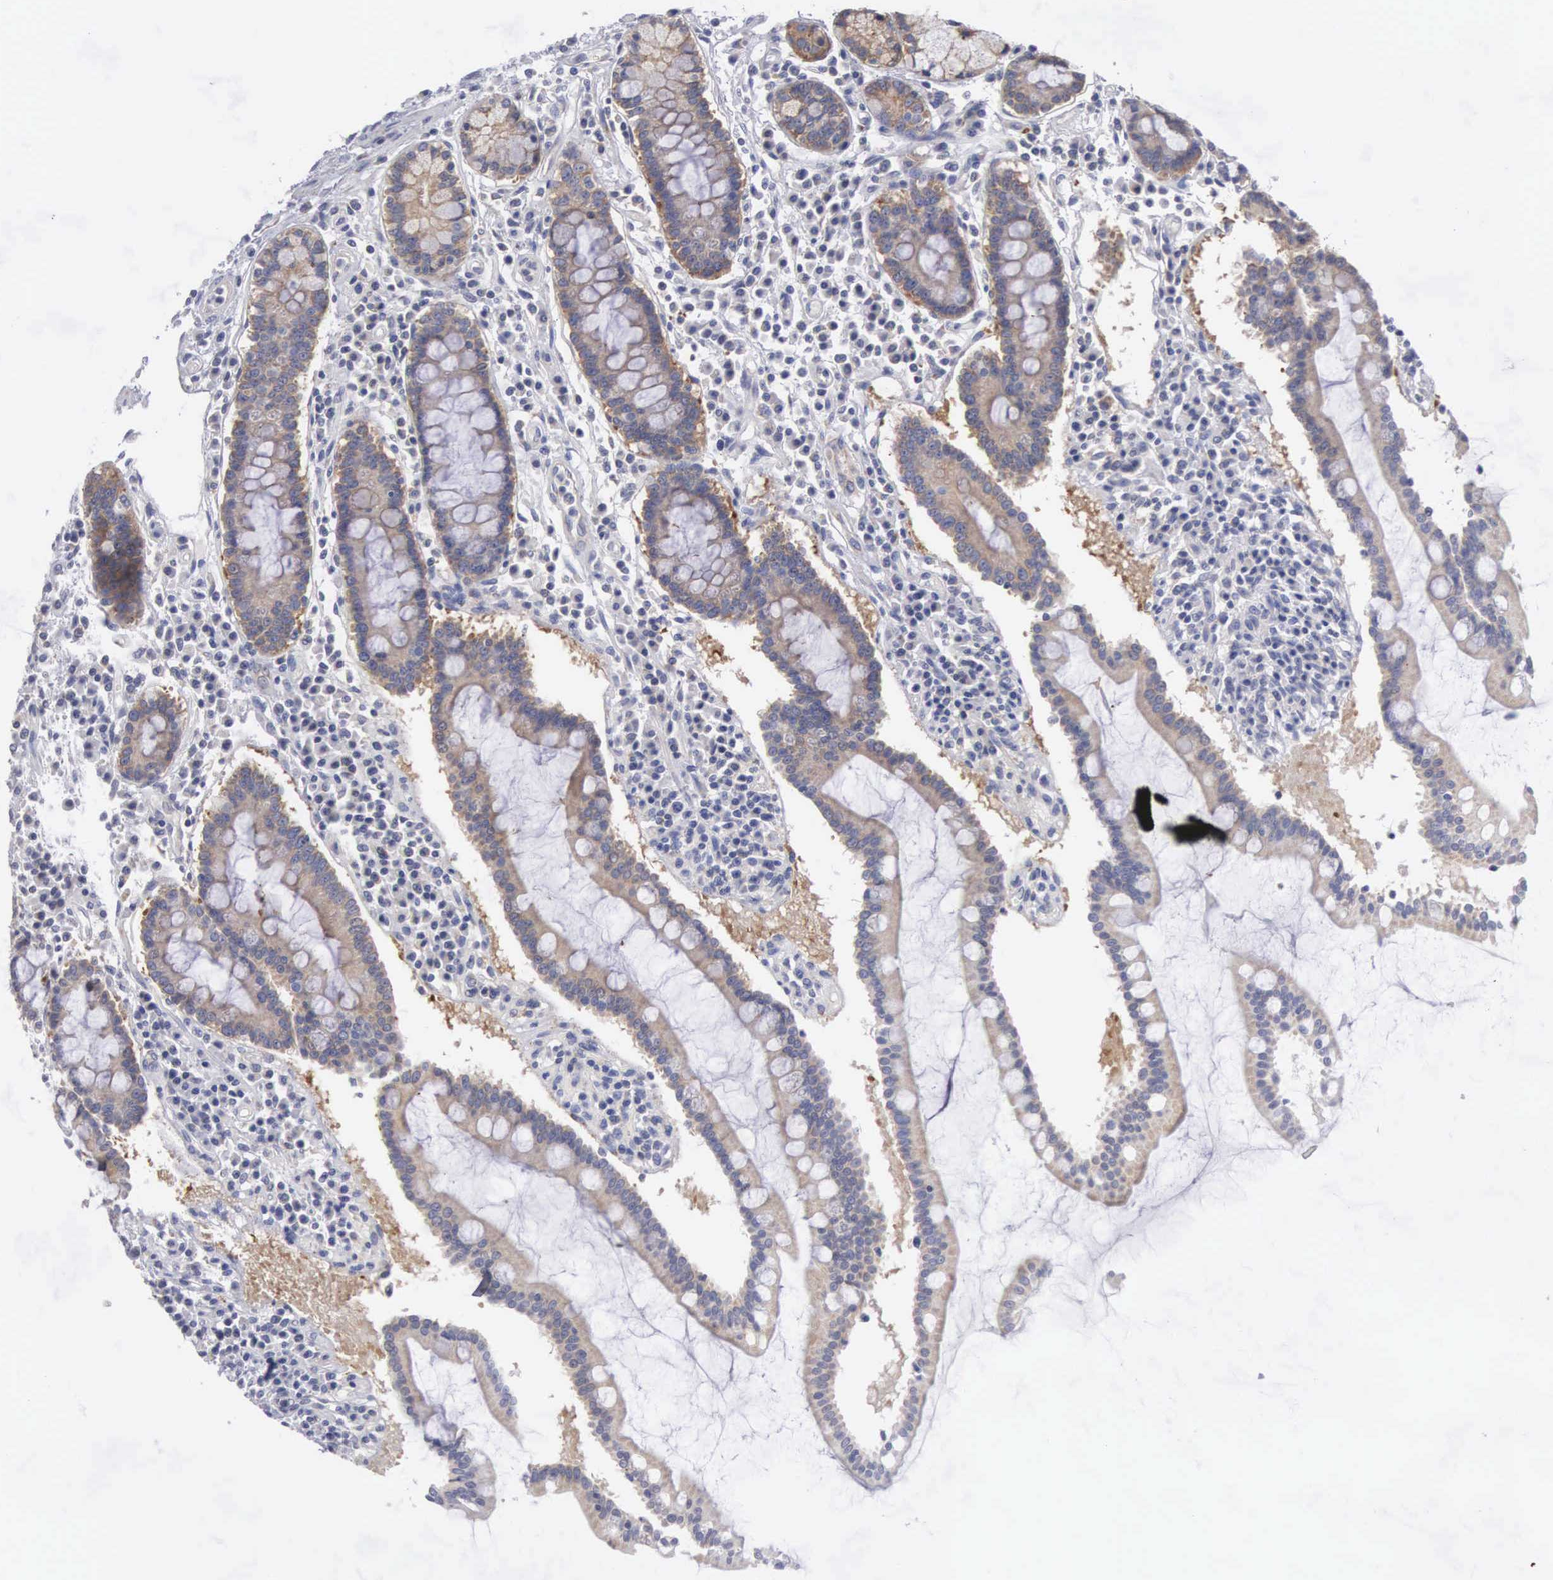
{"staining": {"intensity": "moderate", "quantity": ">75%", "location": "cytoplasmic/membranous"}, "tissue": "duodenum", "cell_type": "Glandular cells", "image_type": "normal", "snomed": [{"axis": "morphology", "description": "Normal tissue, NOS"}, {"axis": "topography", "description": "Duodenum"}], "caption": "An immunohistochemistry photomicrograph of normal tissue is shown. Protein staining in brown highlights moderate cytoplasmic/membranous positivity in duodenum within glandular cells.", "gene": "APOOL", "patient": {"sex": "male", "age": 73}}